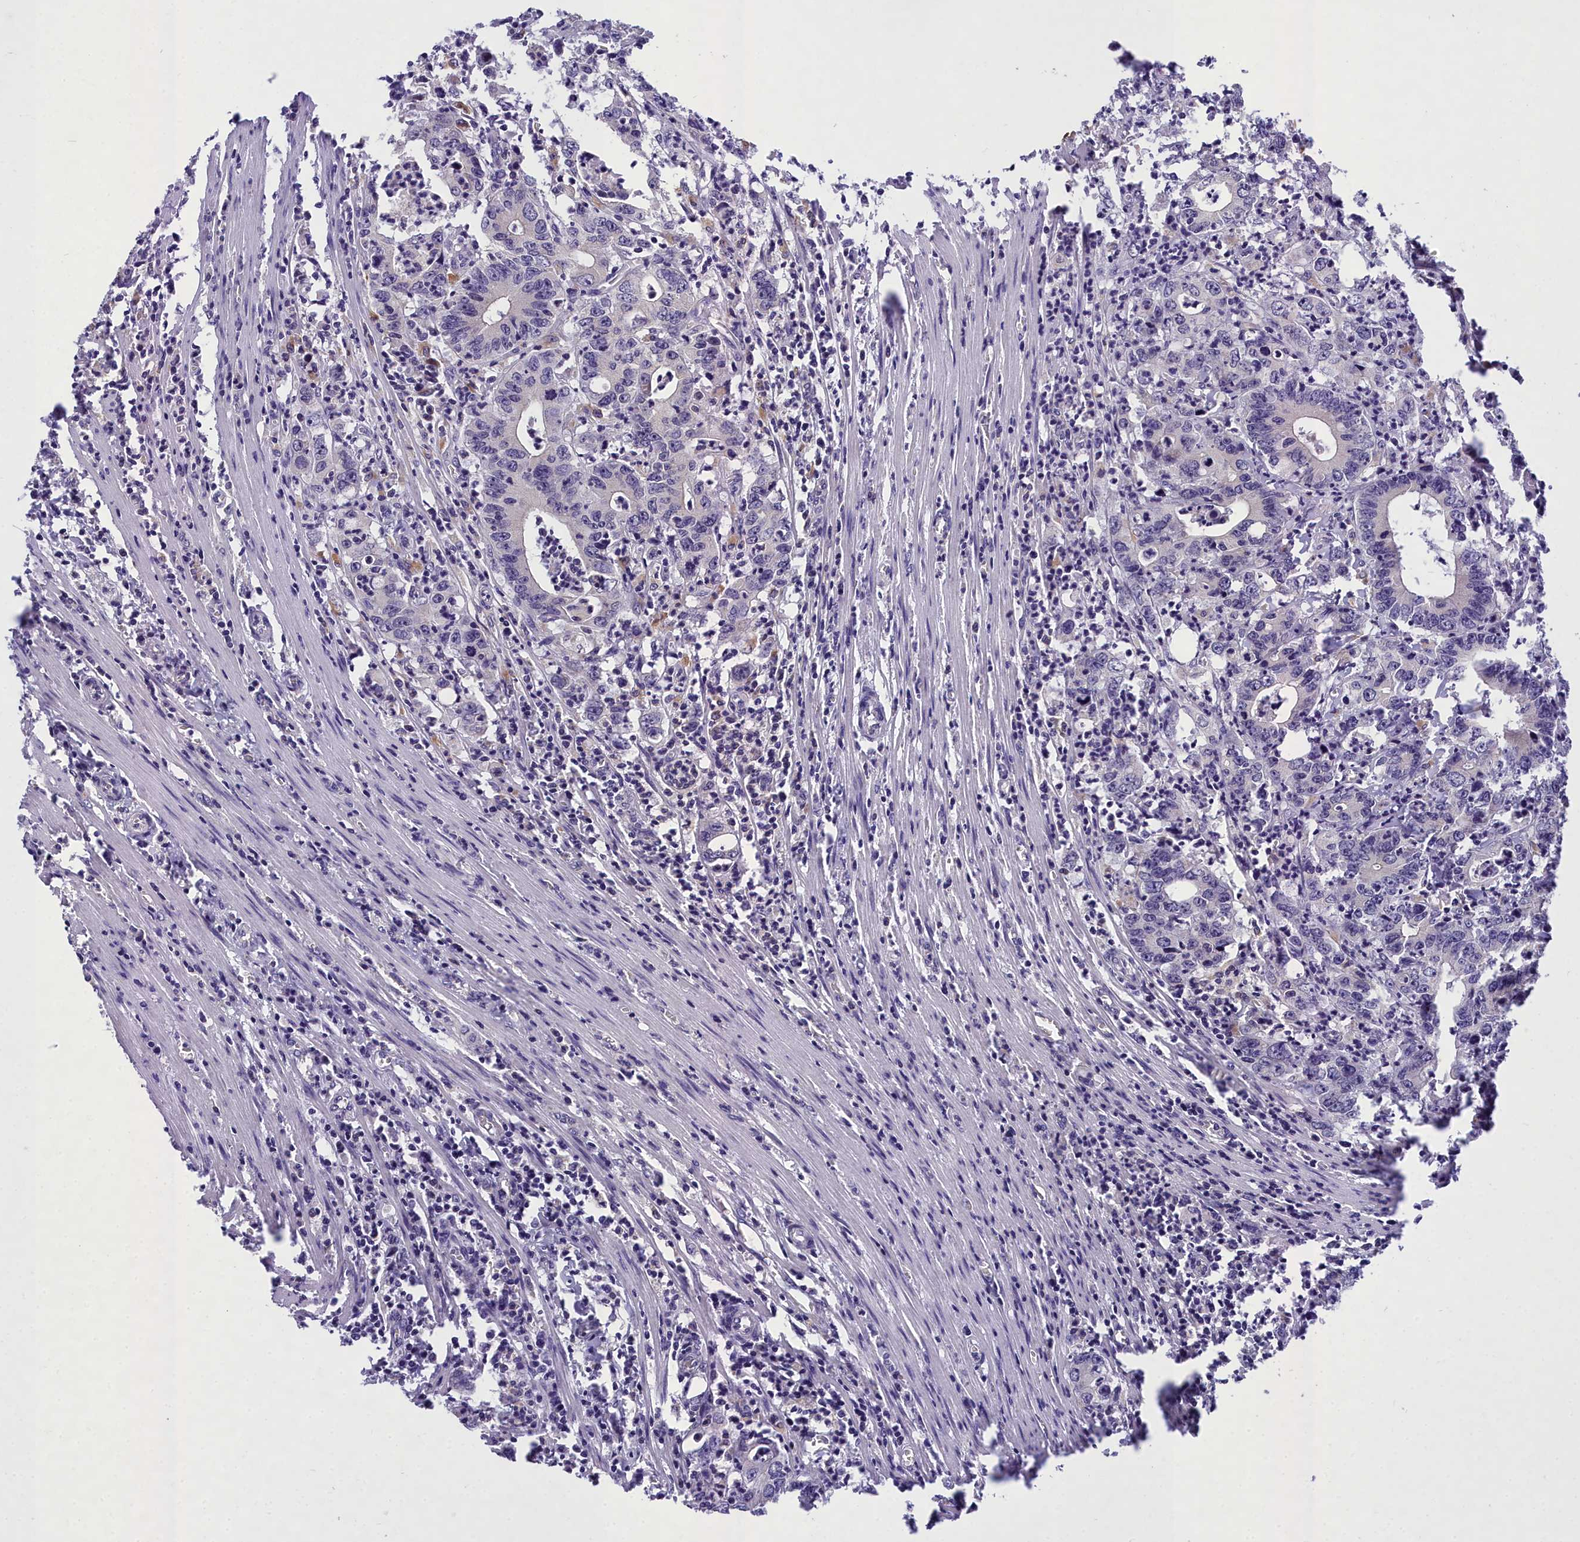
{"staining": {"intensity": "negative", "quantity": "none", "location": "none"}, "tissue": "colorectal cancer", "cell_type": "Tumor cells", "image_type": "cancer", "snomed": [{"axis": "morphology", "description": "Adenocarcinoma, NOS"}, {"axis": "topography", "description": "Colon"}], "caption": "DAB immunohistochemical staining of human colorectal cancer (adenocarcinoma) demonstrates no significant expression in tumor cells.", "gene": "MIIP", "patient": {"sex": "female", "age": 75}}